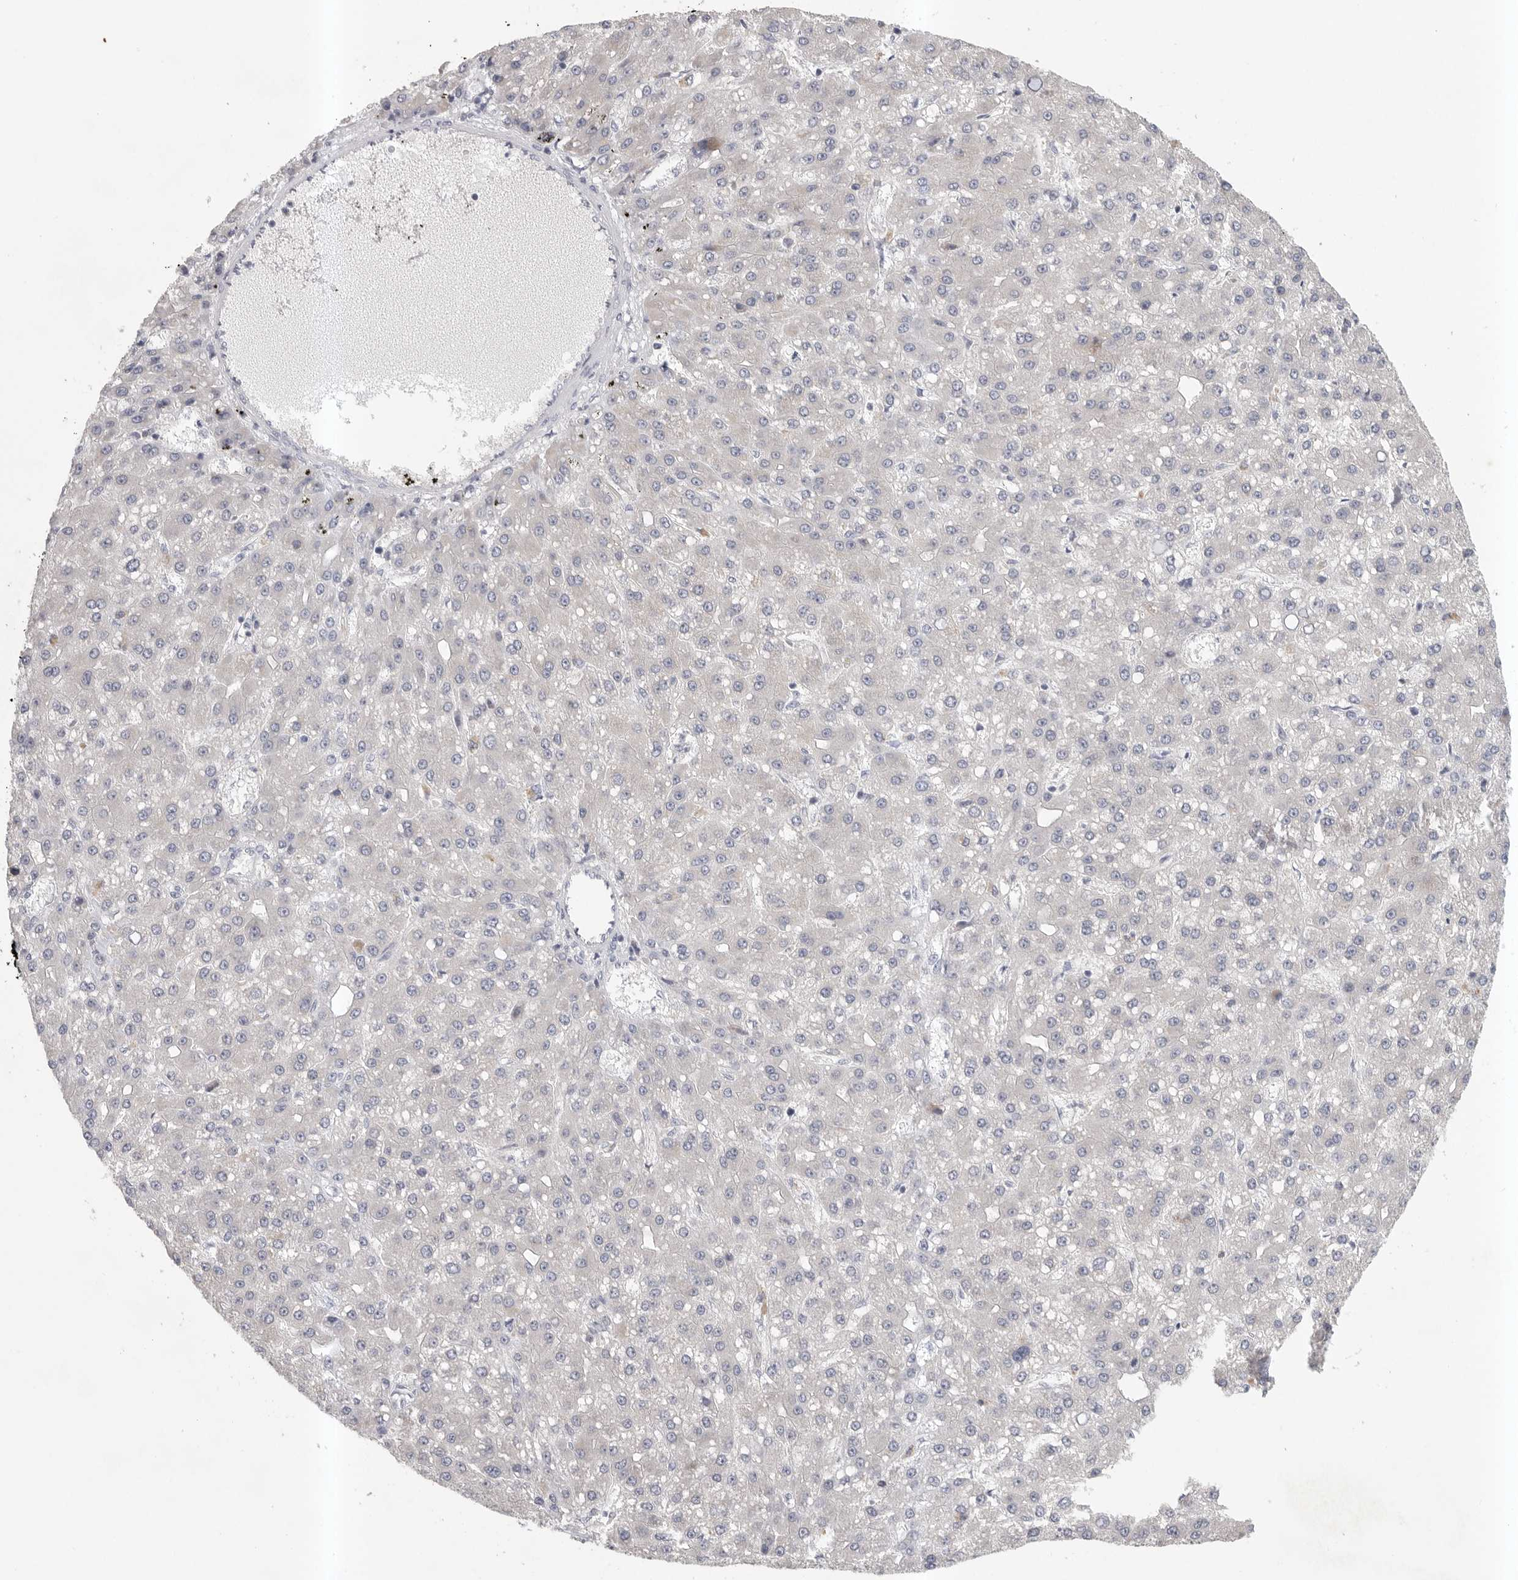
{"staining": {"intensity": "negative", "quantity": "none", "location": "none"}, "tissue": "liver cancer", "cell_type": "Tumor cells", "image_type": "cancer", "snomed": [{"axis": "morphology", "description": "Carcinoma, Hepatocellular, NOS"}, {"axis": "topography", "description": "Liver"}], "caption": "Photomicrograph shows no protein staining in tumor cells of liver cancer (hepatocellular carcinoma) tissue.", "gene": "TMEM69", "patient": {"sex": "male", "age": 67}}